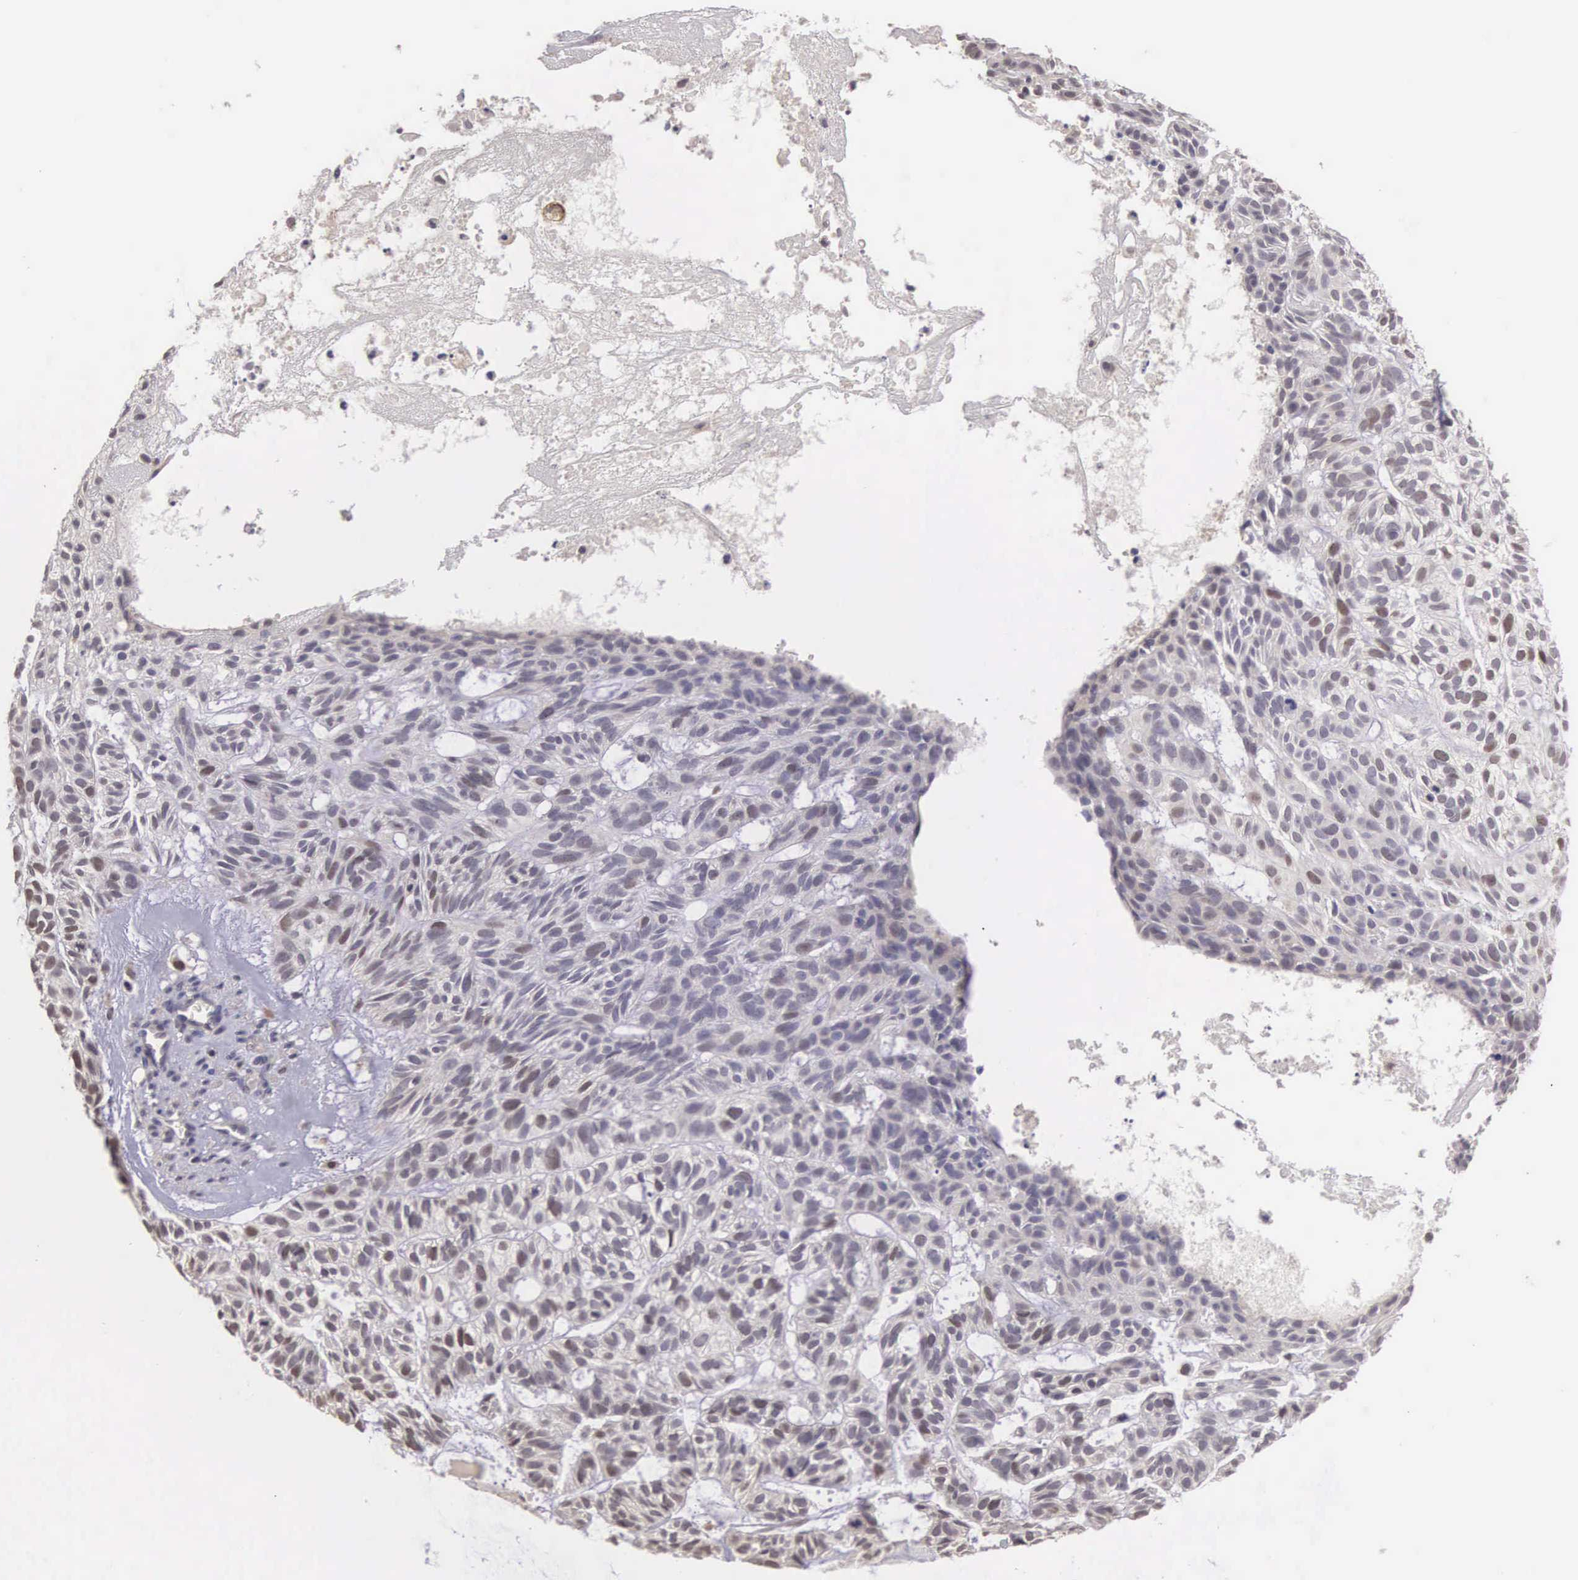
{"staining": {"intensity": "weak", "quantity": "25%-75%", "location": "cytoplasmic/membranous,nuclear"}, "tissue": "skin cancer", "cell_type": "Tumor cells", "image_type": "cancer", "snomed": [{"axis": "morphology", "description": "Basal cell carcinoma"}, {"axis": "topography", "description": "Skin"}], "caption": "Tumor cells exhibit weak cytoplasmic/membranous and nuclear positivity in approximately 25%-75% of cells in skin cancer.", "gene": "CDC45", "patient": {"sex": "male", "age": 75}}